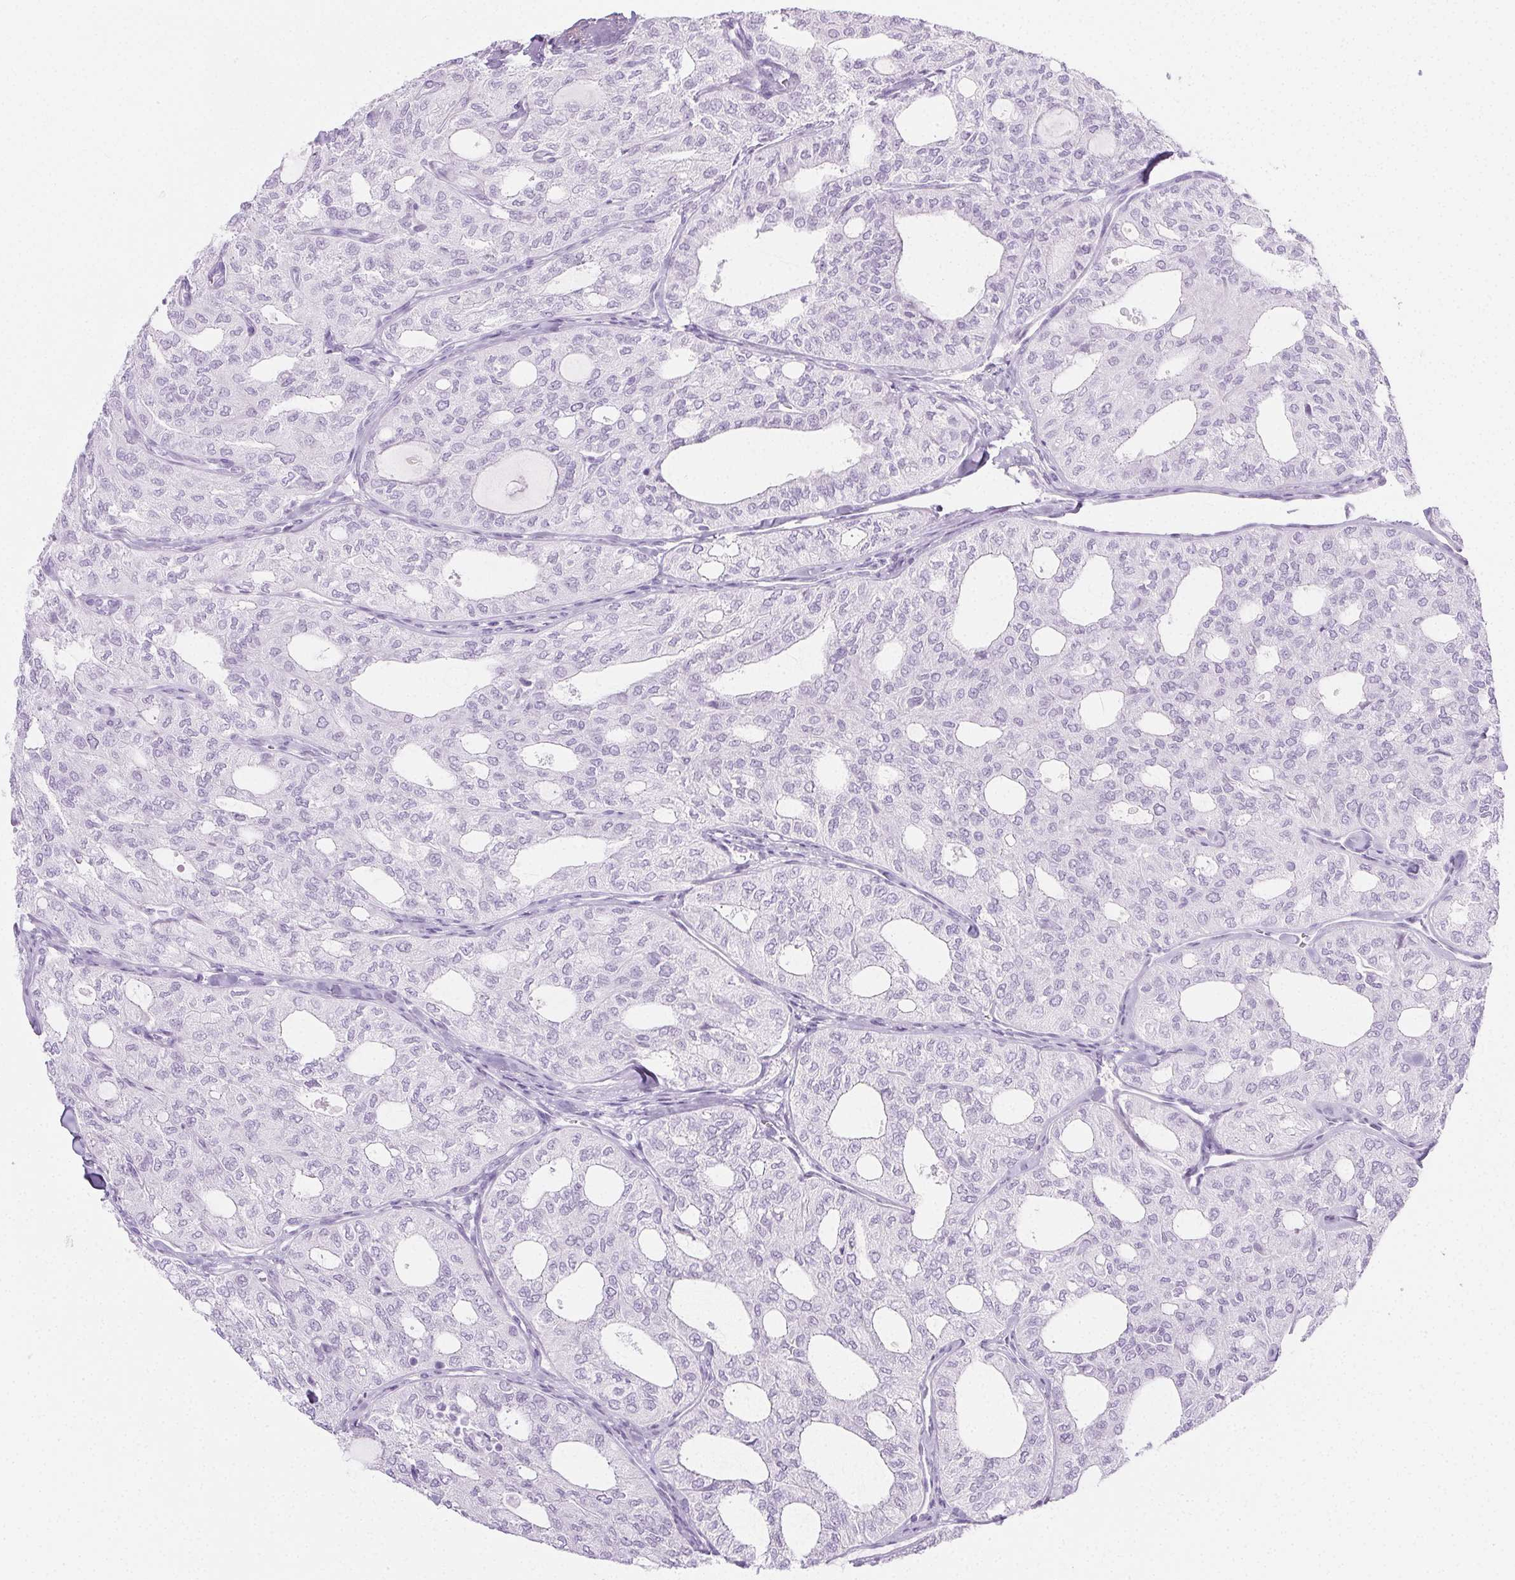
{"staining": {"intensity": "negative", "quantity": "none", "location": "none"}, "tissue": "thyroid cancer", "cell_type": "Tumor cells", "image_type": "cancer", "snomed": [{"axis": "morphology", "description": "Follicular adenoma carcinoma, NOS"}, {"axis": "topography", "description": "Thyroid gland"}], "caption": "Tumor cells show no significant protein expression in thyroid cancer.", "gene": "PI3", "patient": {"sex": "male", "age": 75}}